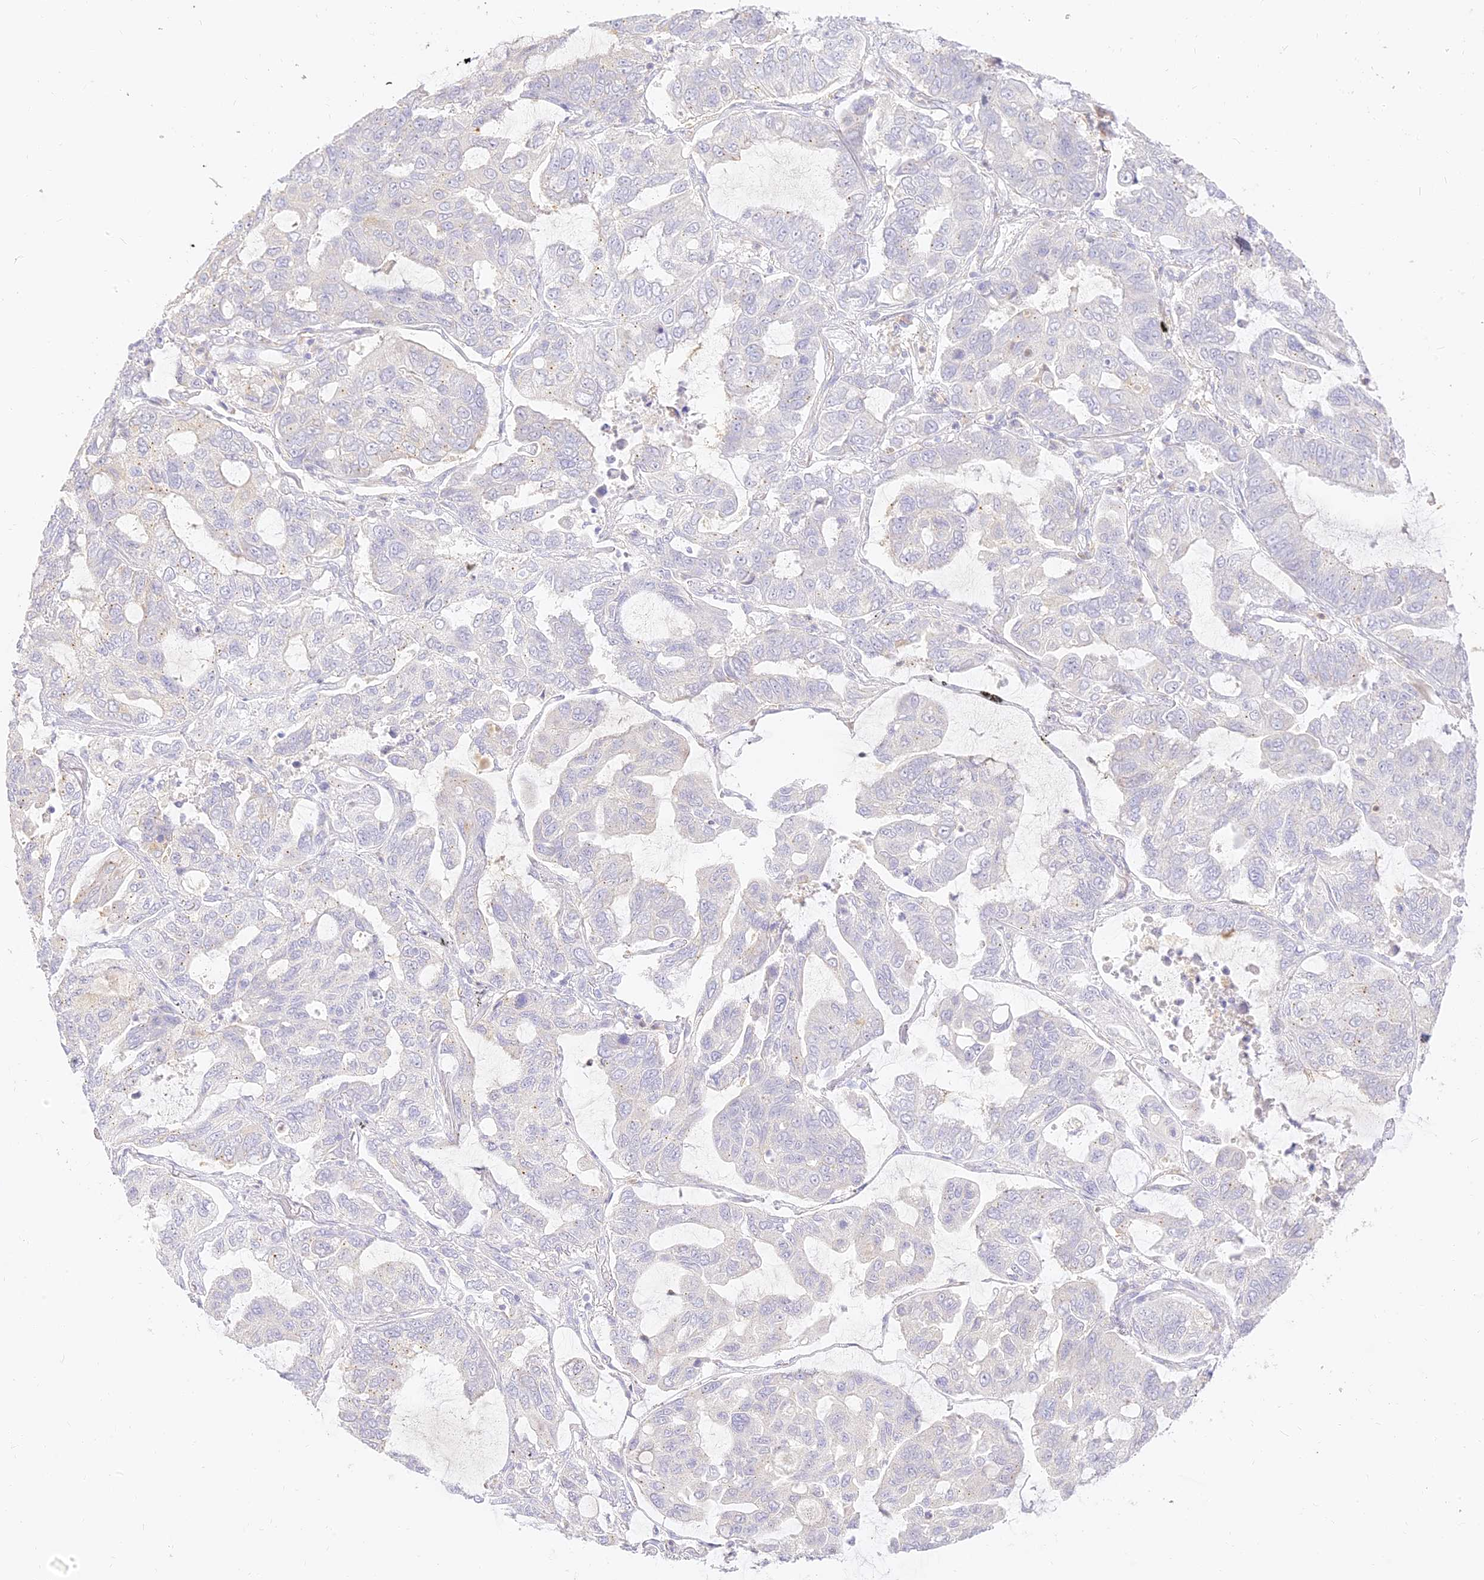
{"staining": {"intensity": "negative", "quantity": "none", "location": "none"}, "tissue": "lung cancer", "cell_type": "Tumor cells", "image_type": "cancer", "snomed": [{"axis": "morphology", "description": "Adenocarcinoma, NOS"}, {"axis": "topography", "description": "Lung"}], "caption": "Micrograph shows no protein expression in tumor cells of adenocarcinoma (lung) tissue.", "gene": "SEC13", "patient": {"sex": "male", "age": 64}}